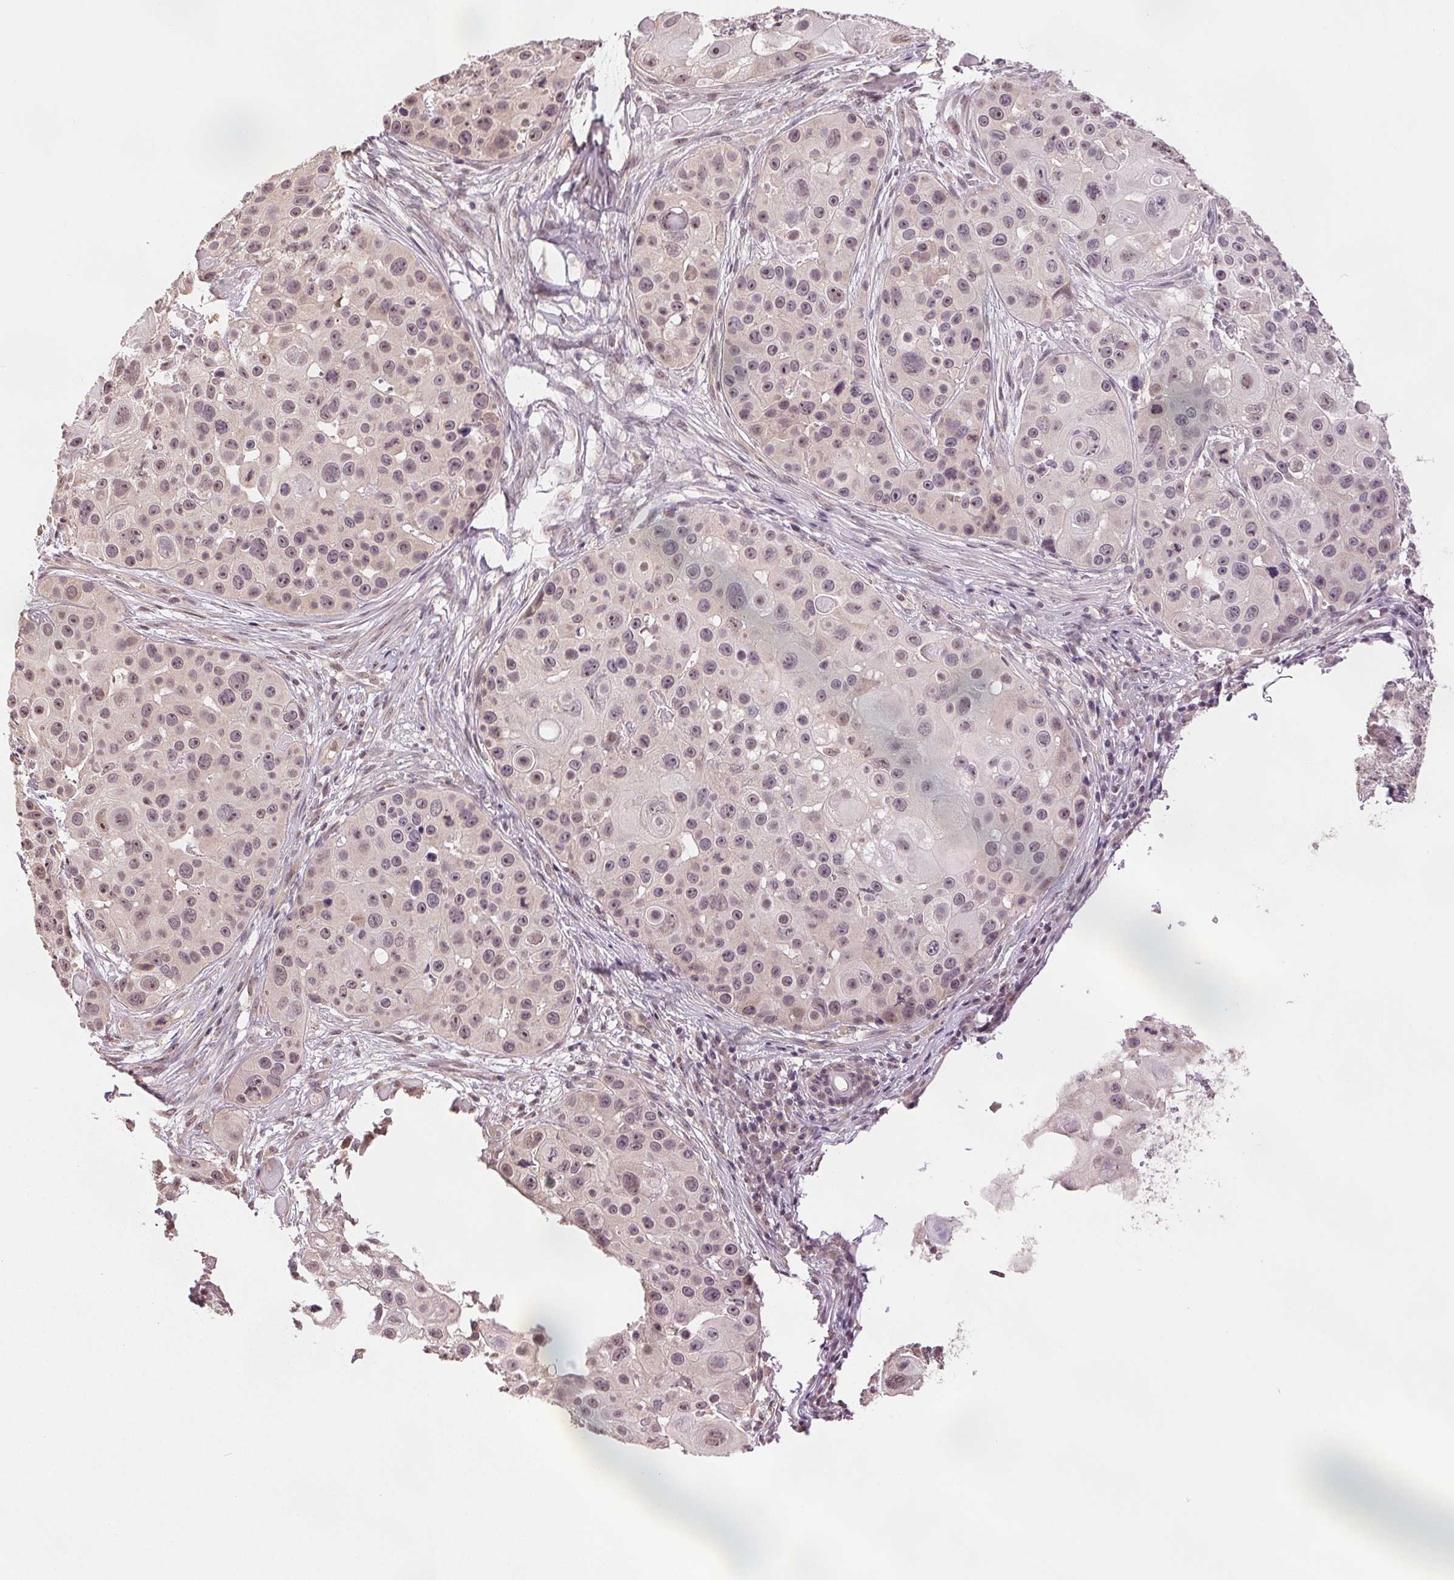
{"staining": {"intensity": "weak", "quantity": "<25%", "location": "nuclear"}, "tissue": "skin cancer", "cell_type": "Tumor cells", "image_type": "cancer", "snomed": [{"axis": "morphology", "description": "Squamous cell carcinoma, NOS"}, {"axis": "topography", "description": "Skin"}], "caption": "This is an immunohistochemistry (IHC) histopathology image of squamous cell carcinoma (skin). There is no expression in tumor cells.", "gene": "PLCB1", "patient": {"sex": "male", "age": 92}}